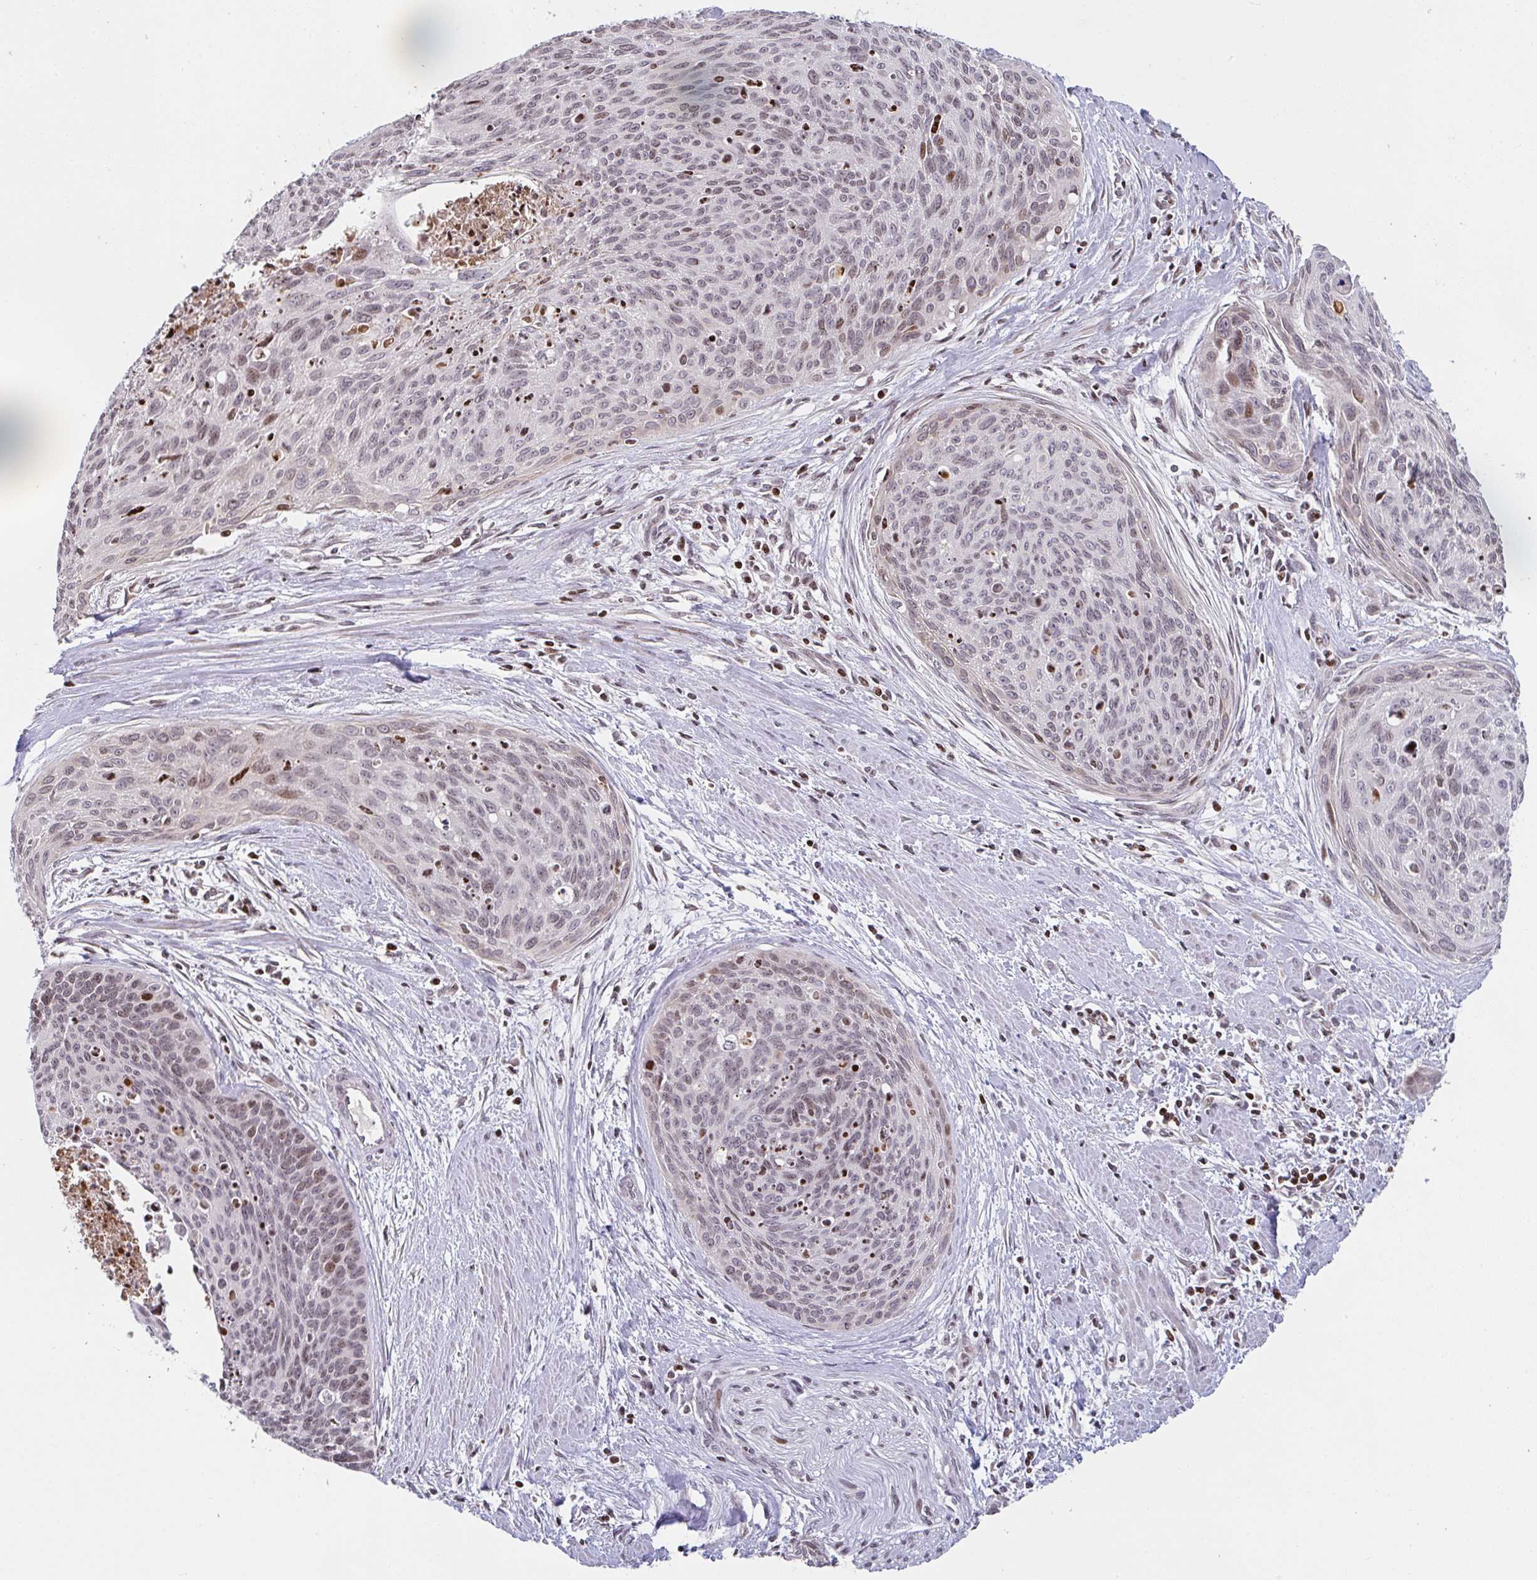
{"staining": {"intensity": "weak", "quantity": ">75%", "location": "nuclear"}, "tissue": "cervical cancer", "cell_type": "Tumor cells", "image_type": "cancer", "snomed": [{"axis": "morphology", "description": "Squamous cell carcinoma, NOS"}, {"axis": "topography", "description": "Cervix"}], "caption": "Cervical cancer stained for a protein (brown) displays weak nuclear positive positivity in about >75% of tumor cells.", "gene": "PCDHB8", "patient": {"sex": "female", "age": 55}}